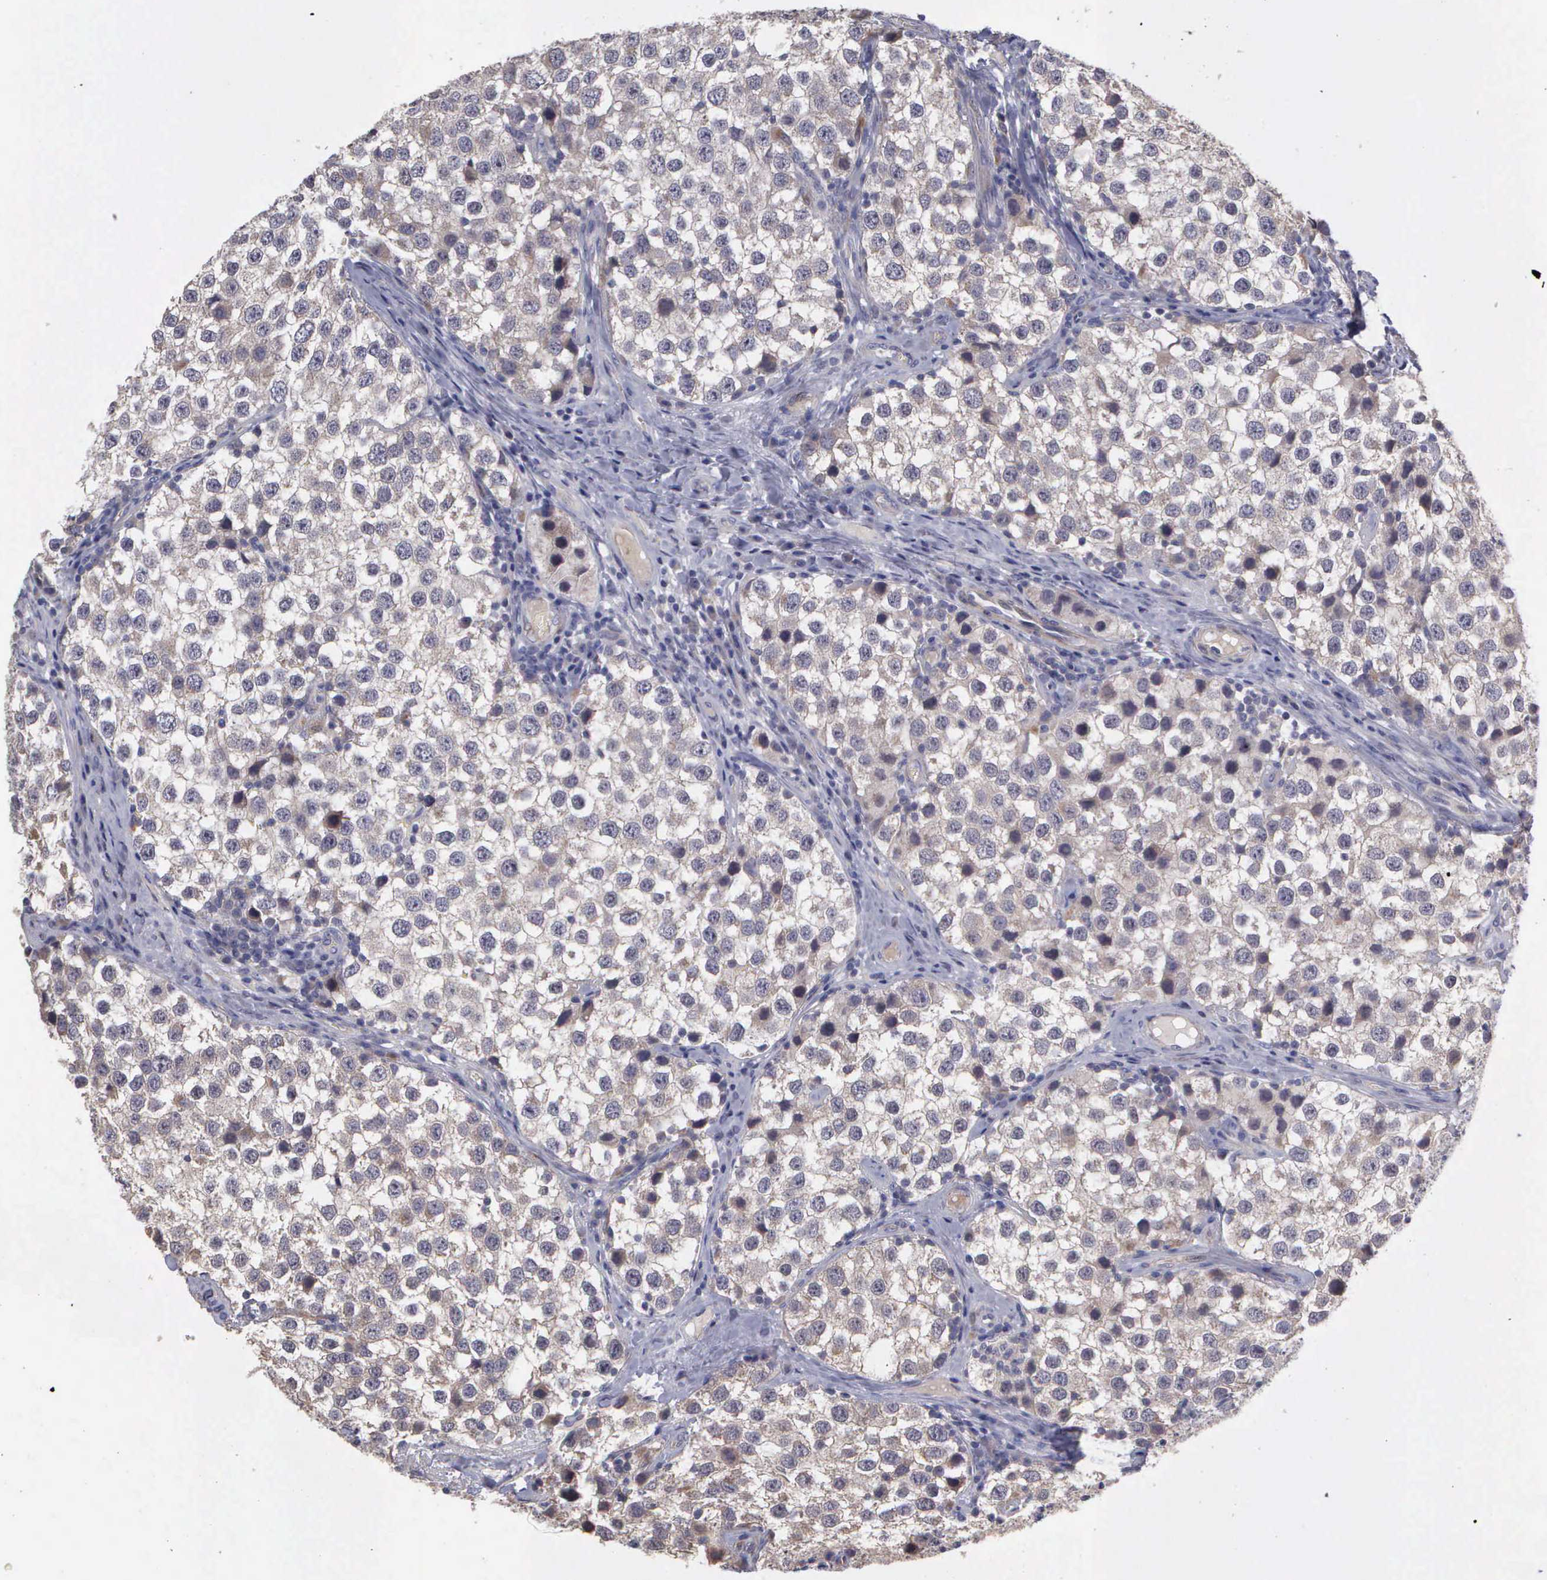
{"staining": {"intensity": "weak", "quantity": ">75%", "location": "cytoplasmic/membranous"}, "tissue": "testis cancer", "cell_type": "Tumor cells", "image_type": "cancer", "snomed": [{"axis": "morphology", "description": "Seminoma, NOS"}, {"axis": "topography", "description": "Testis"}], "caption": "Protein analysis of testis cancer (seminoma) tissue shows weak cytoplasmic/membranous expression in approximately >75% of tumor cells. (IHC, brightfield microscopy, high magnification).", "gene": "RTL10", "patient": {"sex": "male", "age": 39}}